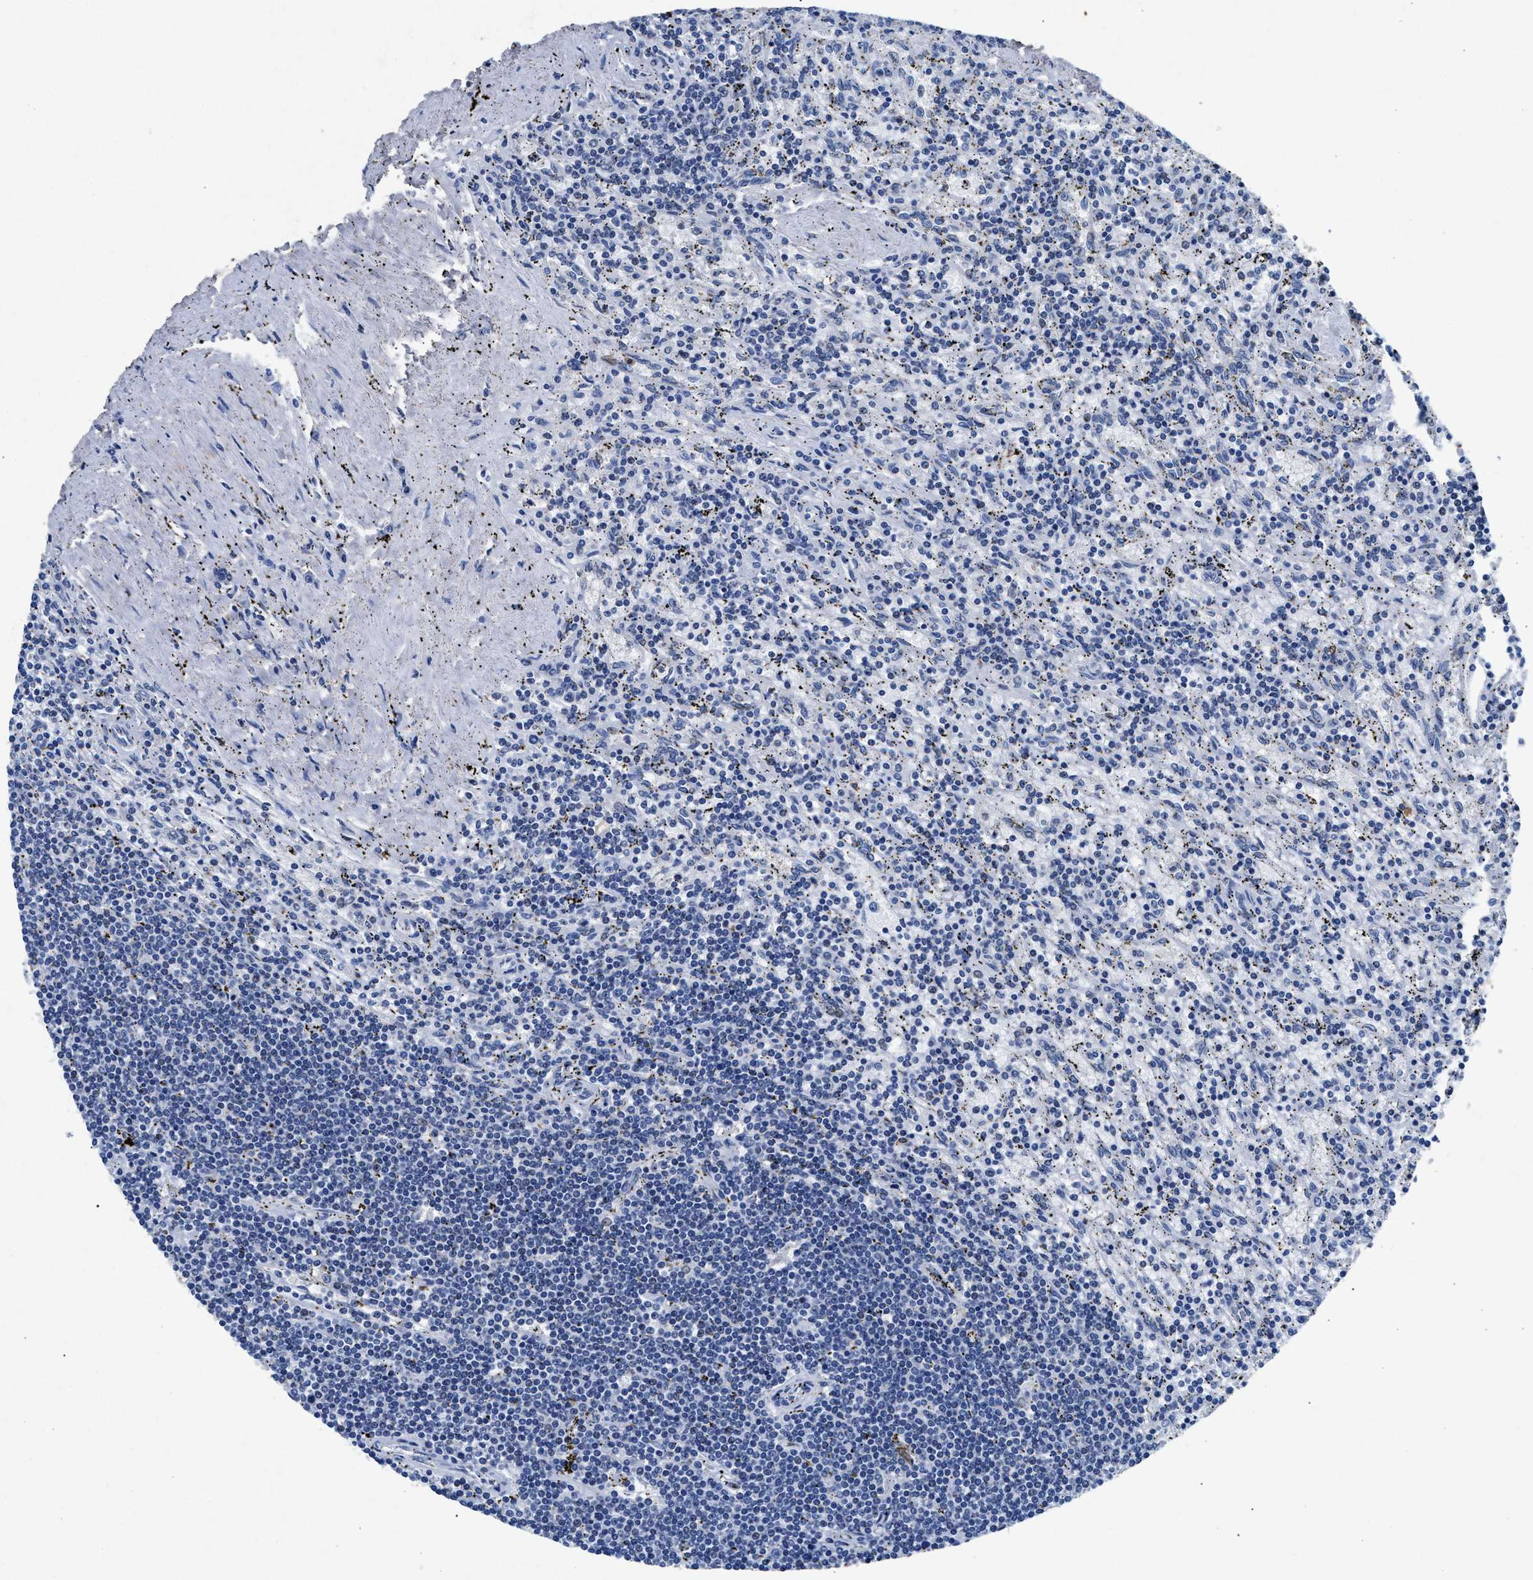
{"staining": {"intensity": "negative", "quantity": "none", "location": "none"}, "tissue": "lymphoma", "cell_type": "Tumor cells", "image_type": "cancer", "snomed": [{"axis": "morphology", "description": "Malignant lymphoma, non-Hodgkin's type, Low grade"}, {"axis": "topography", "description": "Spleen"}], "caption": "Immunohistochemistry (IHC) of human lymphoma demonstrates no staining in tumor cells.", "gene": "MAP6", "patient": {"sex": "male", "age": 76}}